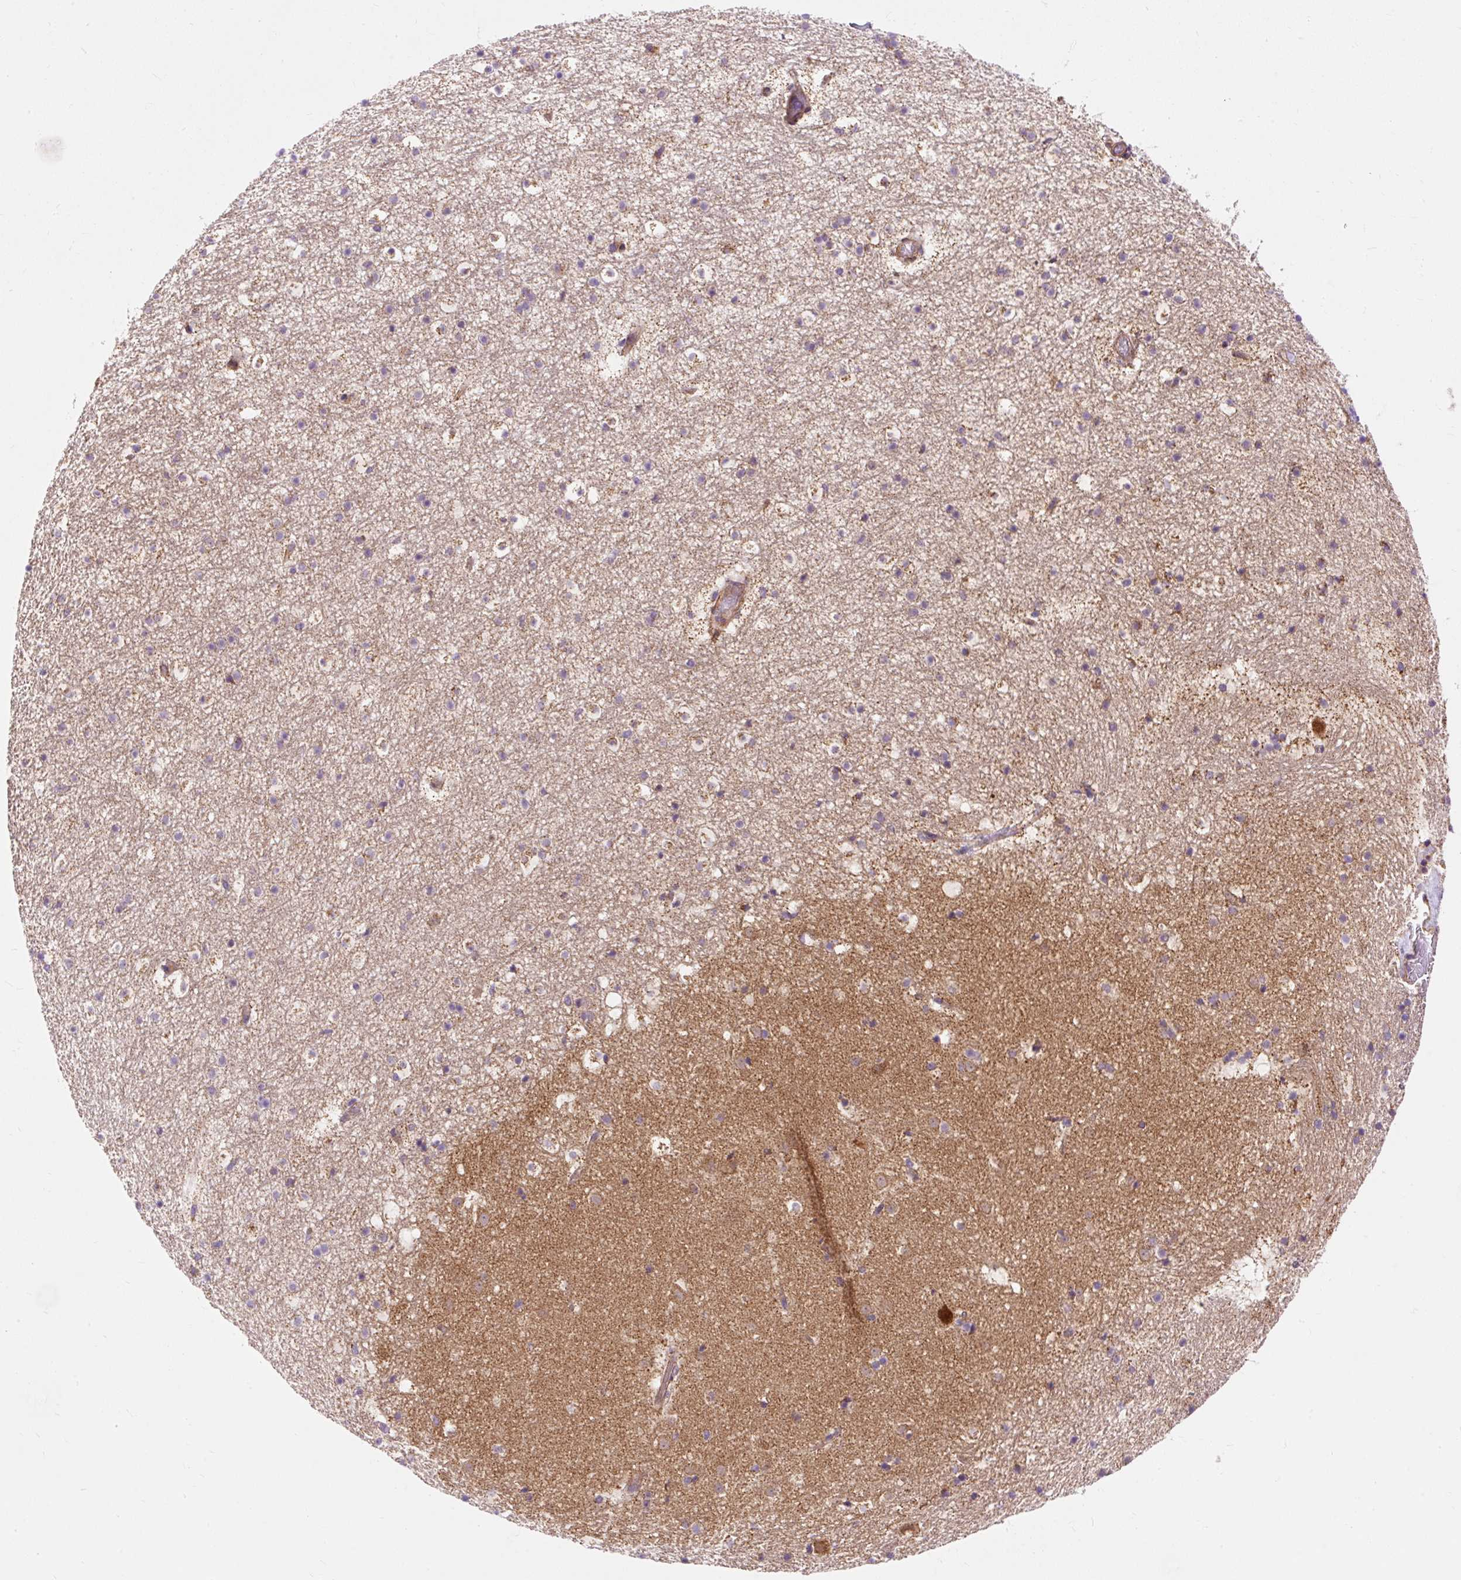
{"staining": {"intensity": "moderate", "quantity": "<25%", "location": "cytoplasmic/membranous"}, "tissue": "caudate", "cell_type": "Glial cells", "image_type": "normal", "snomed": [{"axis": "morphology", "description": "Normal tissue, NOS"}, {"axis": "topography", "description": "Lateral ventricle wall"}], "caption": "Unremarkable caudate demonstrates moderate cytoplasmic/membranous expression in about <25% of glial cells.", "gene": "CEP290", "patient": {"sex": "male", "age": 37}}